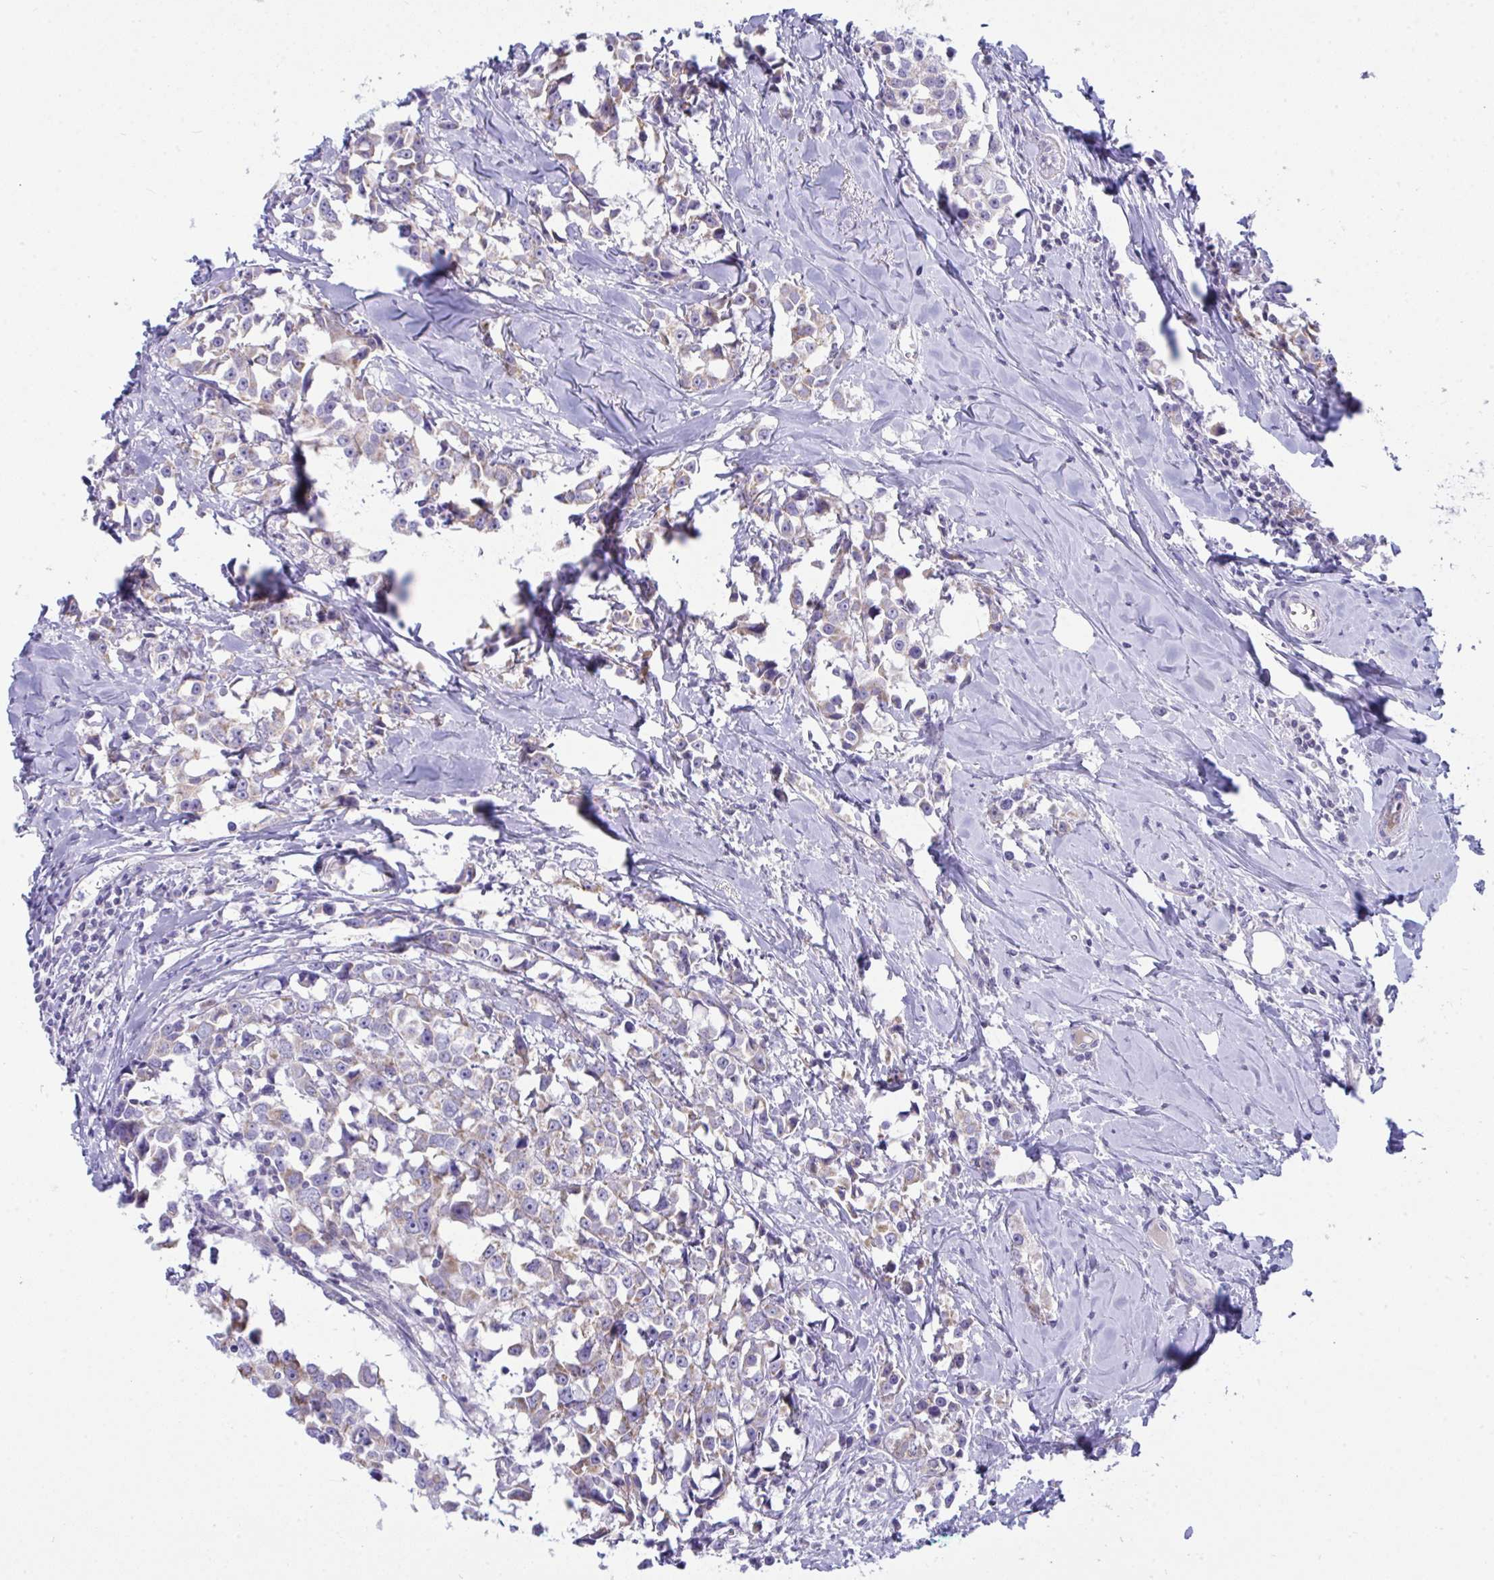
{"staining": {"intensity": "weak", "quantity": "25%-75%", "location": "cytoplasmic/membranous"}, "tissue": "breast cancer", "cell_type": "Tumor cells", "image_type": "cancer", "snomed": [{"axis": "morphology", "description": "Duct carcinoma"}, {"axis": "topography", "description": "Breast"}], "caption": "Protein expression by IHC shows weak cytoplasmic/membranous expression in approximately 25%-75% of tumor cells in breast cancer. (DAB (3,3'-diaminobenzidine) = brown stain, brightfield microscopy at high magnification).", "gene": "PLA2G12B", "patient": {"sex": "female", "age": 80}}